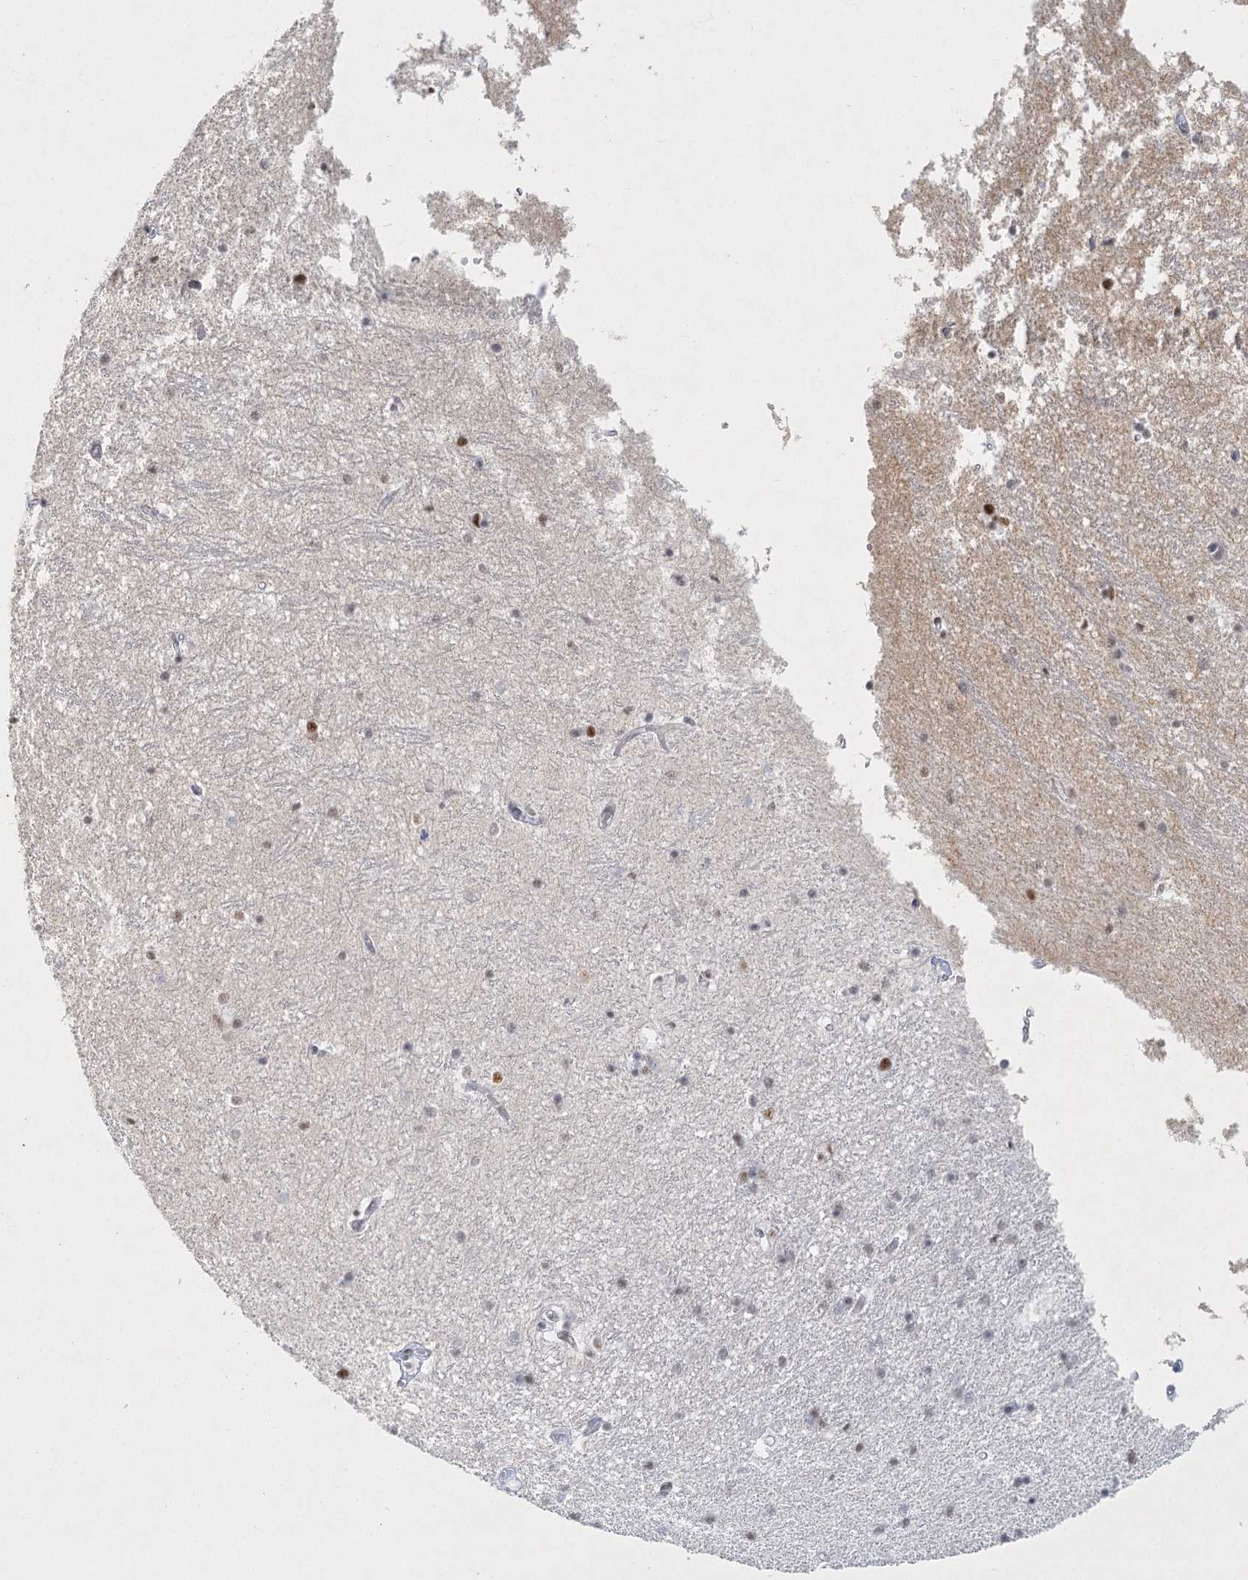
{"staining": {"intensity": "moderate", "quantity": "<25%", "location": "cytoplasmic/membranous,nuclear"}, "tissue": "hippocampus", "cell_type": "Glial cells", "image_type": "normal", "snomed": [{"axis": "morphology", "description": "Normal tissue, NOS"}, {"axis": "topography", "description": "Hippocampus"}], "caption": "The histopathology image displays staining of benign hippocampus, revealing moderate cytoplasmic/membranous,nuclear protein expression (brown color) within glial cells.", "gene": "U2SURP", "patient": {"sex": "male", "age": 45}}